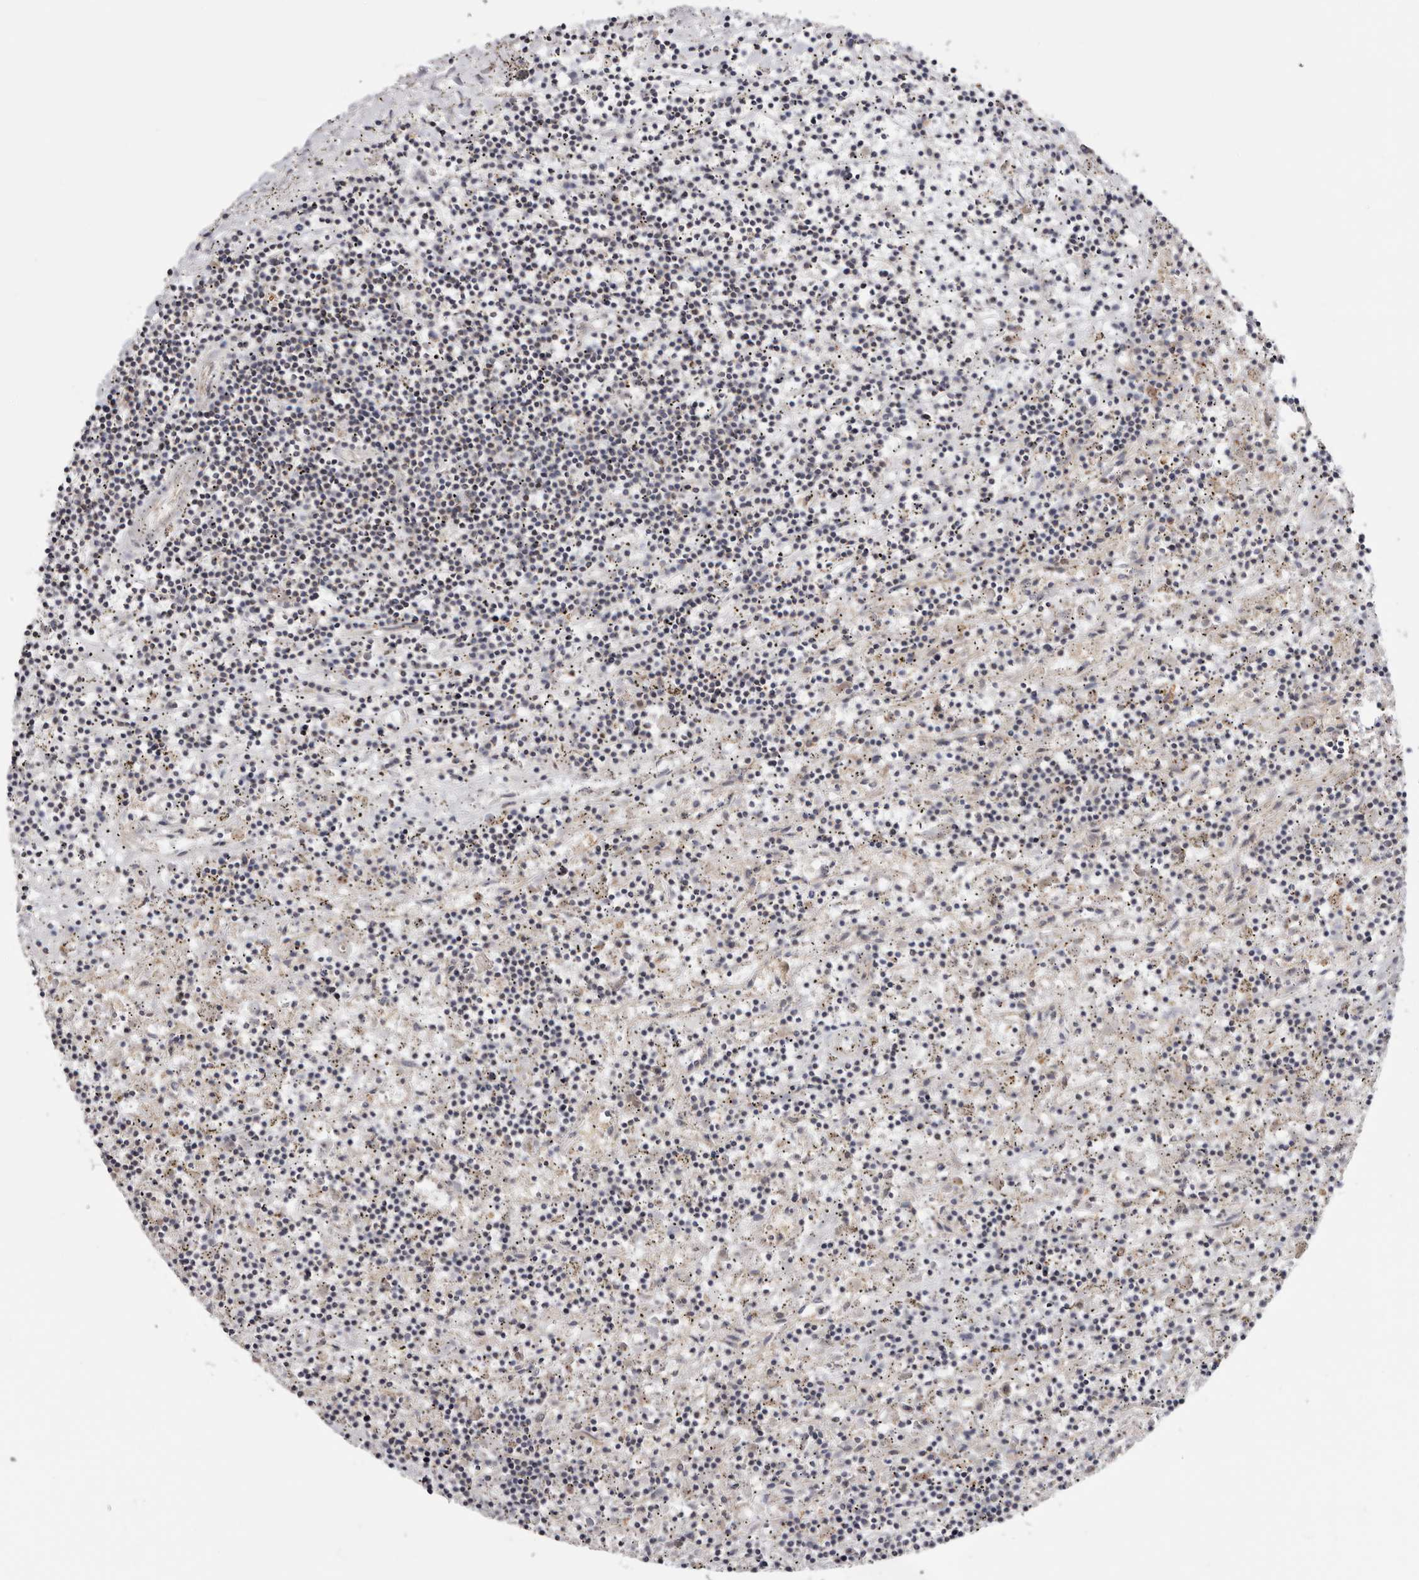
{"staining": {"intensity": "negative", "quantity": "none", "location": "none"}, "tissue": "lymphoma", "cell_type": "Tumor cells", "image_type": "cancer", "snomed": [{"axis": "morphology", "description": "Malignant lymphoma, non-Hodgkin's type, Low grade"}, {"axis": "topography", "description": "Spleen"}], "caption": "There is no significant positivity in tumor cells of malignant lymphoma, non-Hodgkin's type (low-grade).", "gene": "TMUB1", "patient": {"sex": "male", "age": 76}}